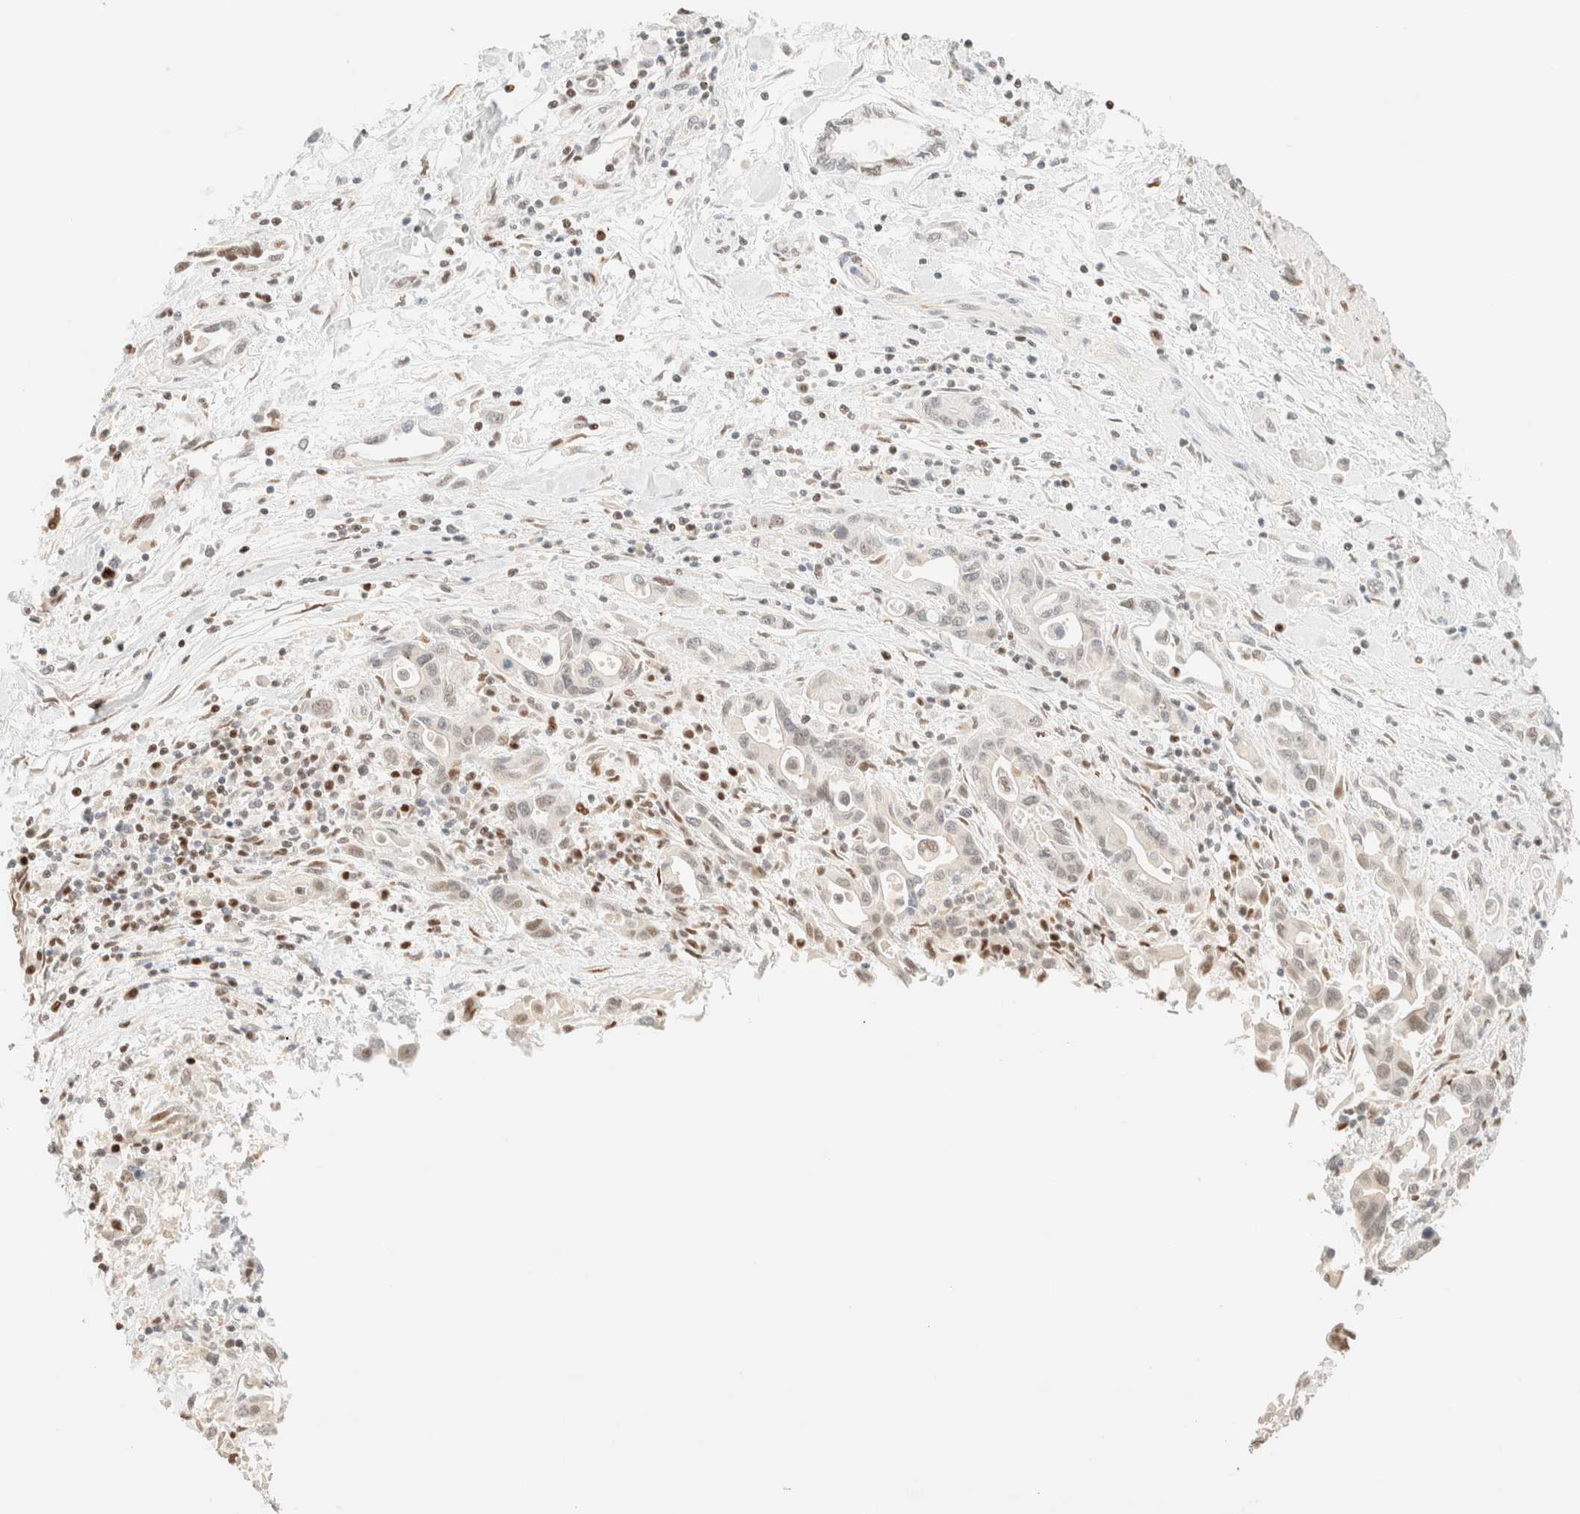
{"staining": {"intensity": "weak", "quantity": "25%-75%", "location": "nuclear"}, "tissue": "pancreatic cancer", "cell_type": "Tumor cells", "image_type": "cancer", "snomed": [{"axis": "morphology", "description": "Adenocarcinoma, NOS"}, {"axis": "topography", "description": "Pancreas"}], "caption": "Approximately 25%-75% of tumor cells in human pancreatic adenocarcinoma display weak nuclear protein expression as visualized by brown immunohistochemical staining.", "gene": "TSR1", "patient": {"sex": "female", "age": 57}}